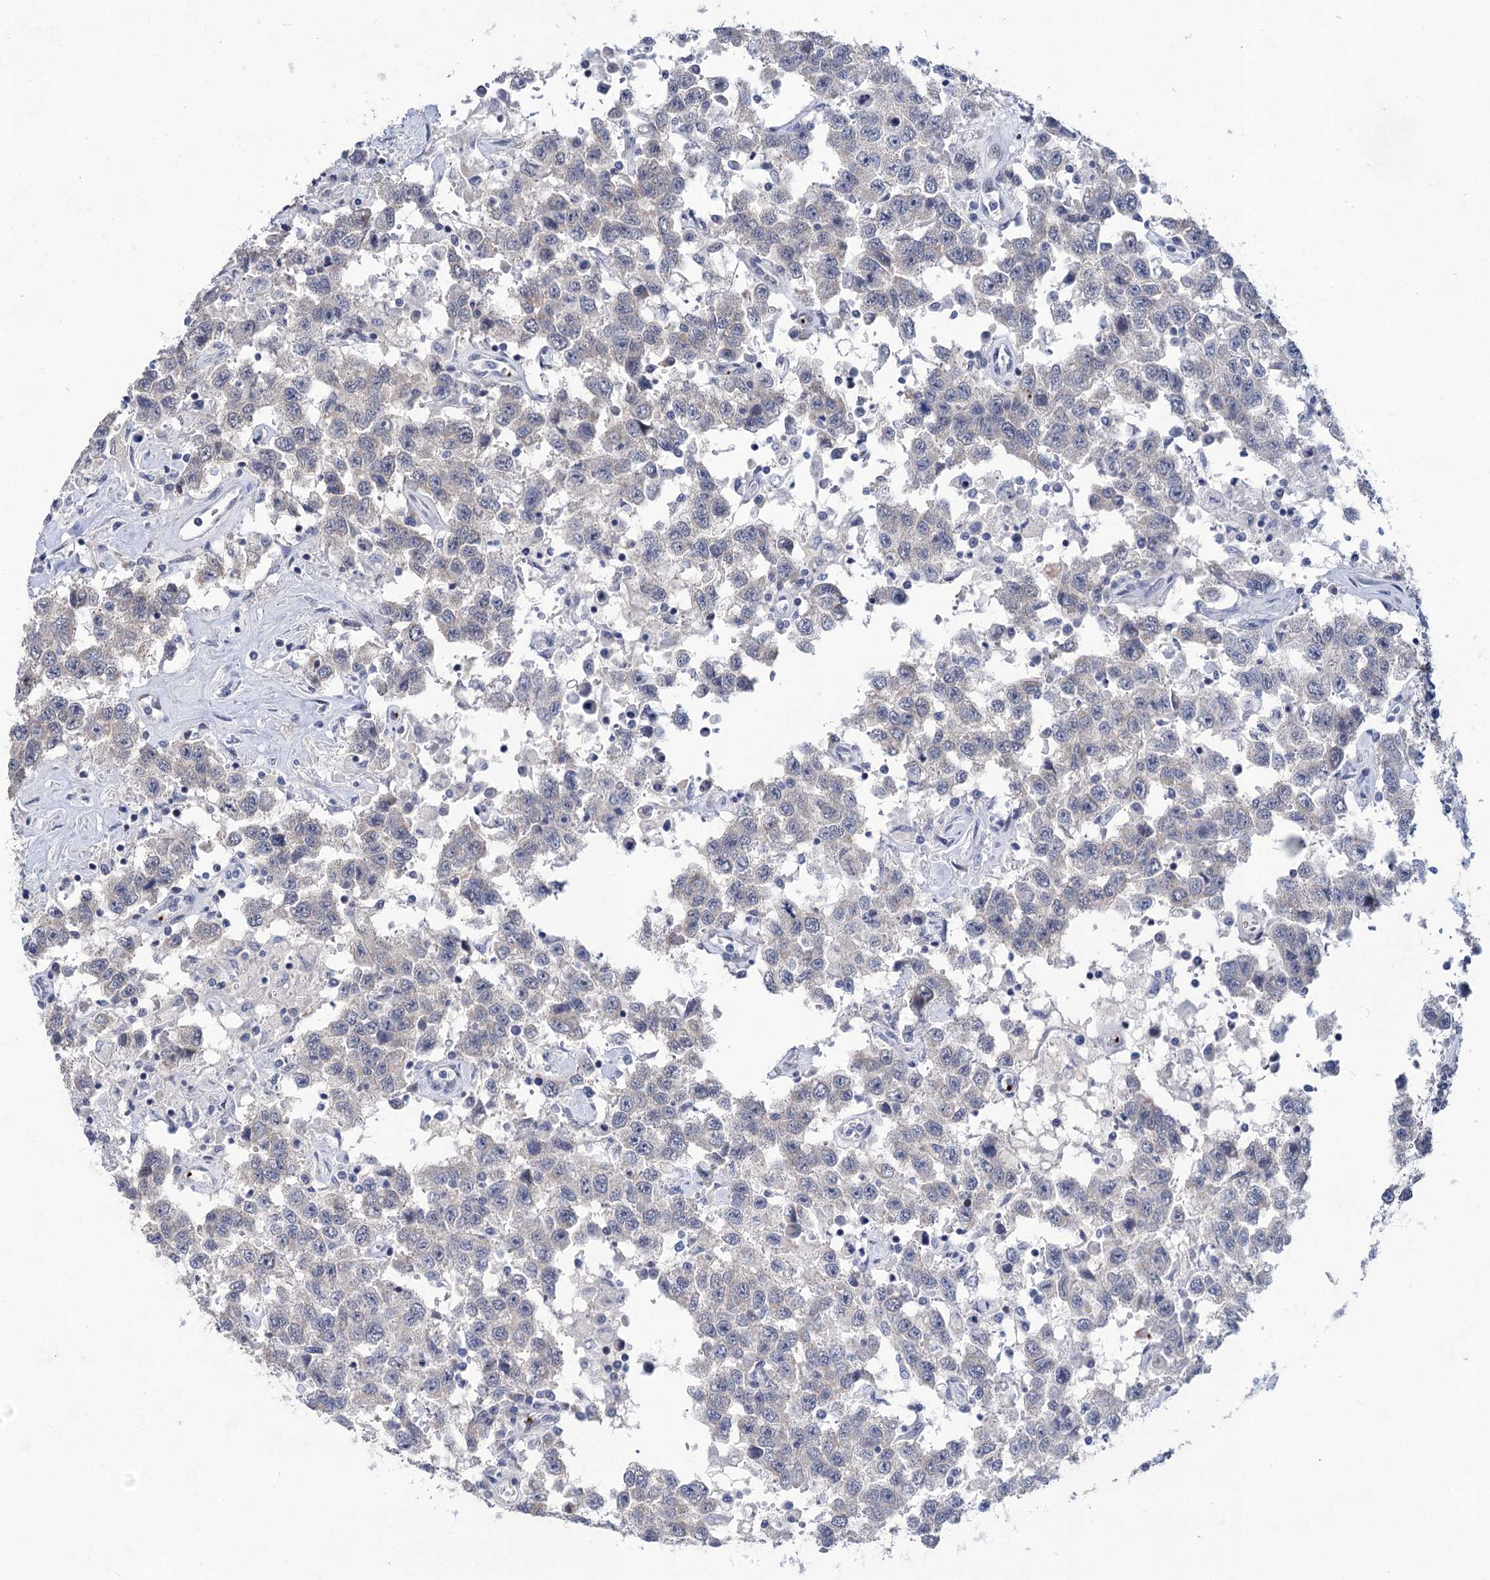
{"staining": {"intensity": "negative", "quantity": "none", "location": "none"}, "tissue": "testis cancer", "cell_type": "Tumor cells", "image_type": "cancer", "snomed": [{"axis": "morphology", "description": "Seminoma, NOS"}, {"axis": "topography", "description": "Testis"}], "caption": "DAB (3,3'-diaminobenzidine) immunohistochemical staining of testis seminoma displays no significant staining in tumor cells.", "gene": "MON2", "patient": {"sex": "male", "age": 41}}